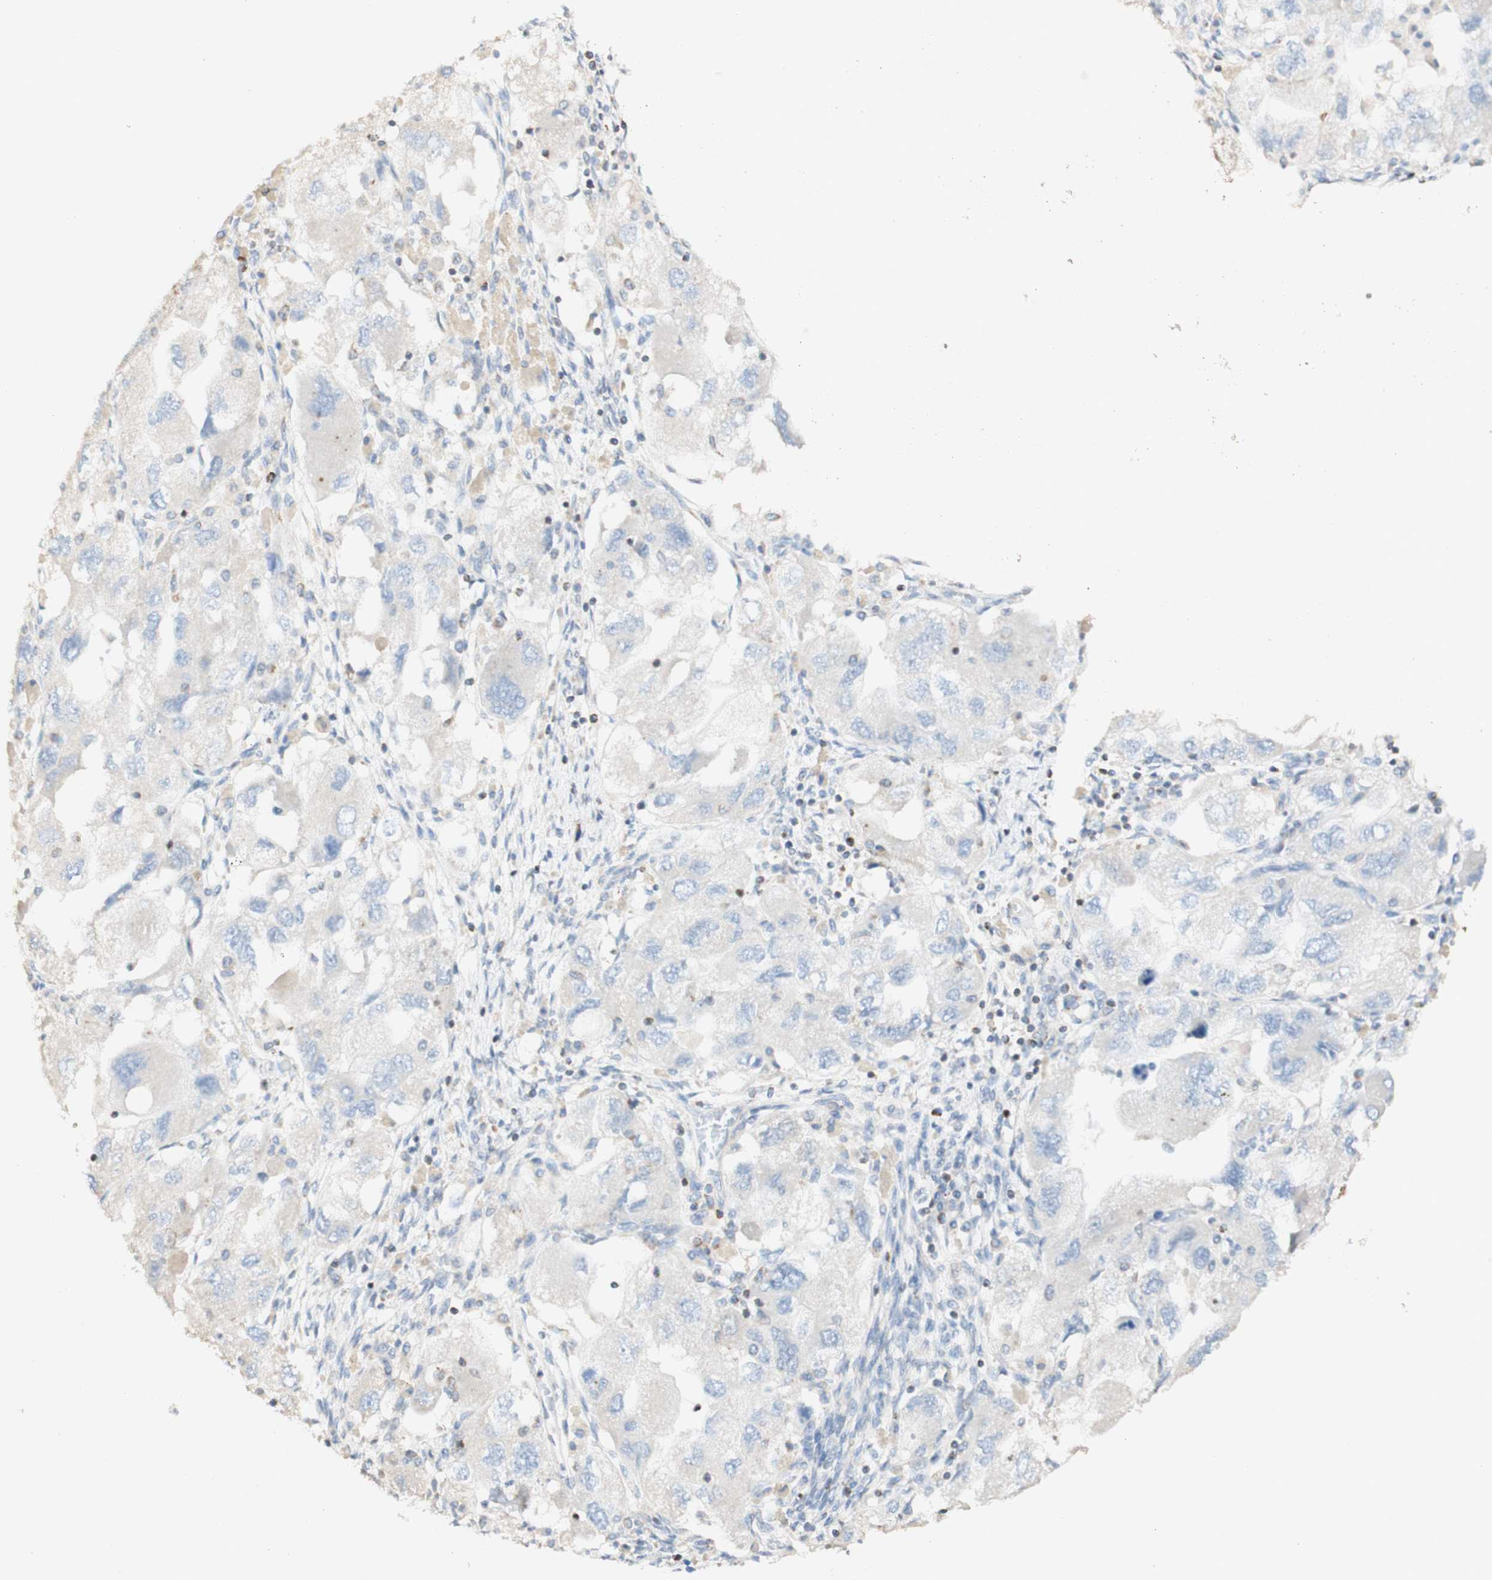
{"staining": {"intensity": "negative", "quantity": "none", "location": "none"}, "tissue": "ovarian cancer", "cell_type": "Tumor cells", "image_type": "cancer", "snomed": [{"axis": "morphology", "description": "Carcinoma, NOS"}, {"axis": "morphology", "description": "Cystadenocarcinoma, serous, NOS"}, {"axis": "topography", "description": "Ovary"}], "caption": "IHC histopathology image of neoplastic tissue: human serous cystadenocarcinoma (ovarian) stained with DAB (3,3'-diaminobenzidine) reveals no significant protein positivity in tumor cells.", "gene": "OXCT1", "patient": {"sex": "female", "age": 69}}